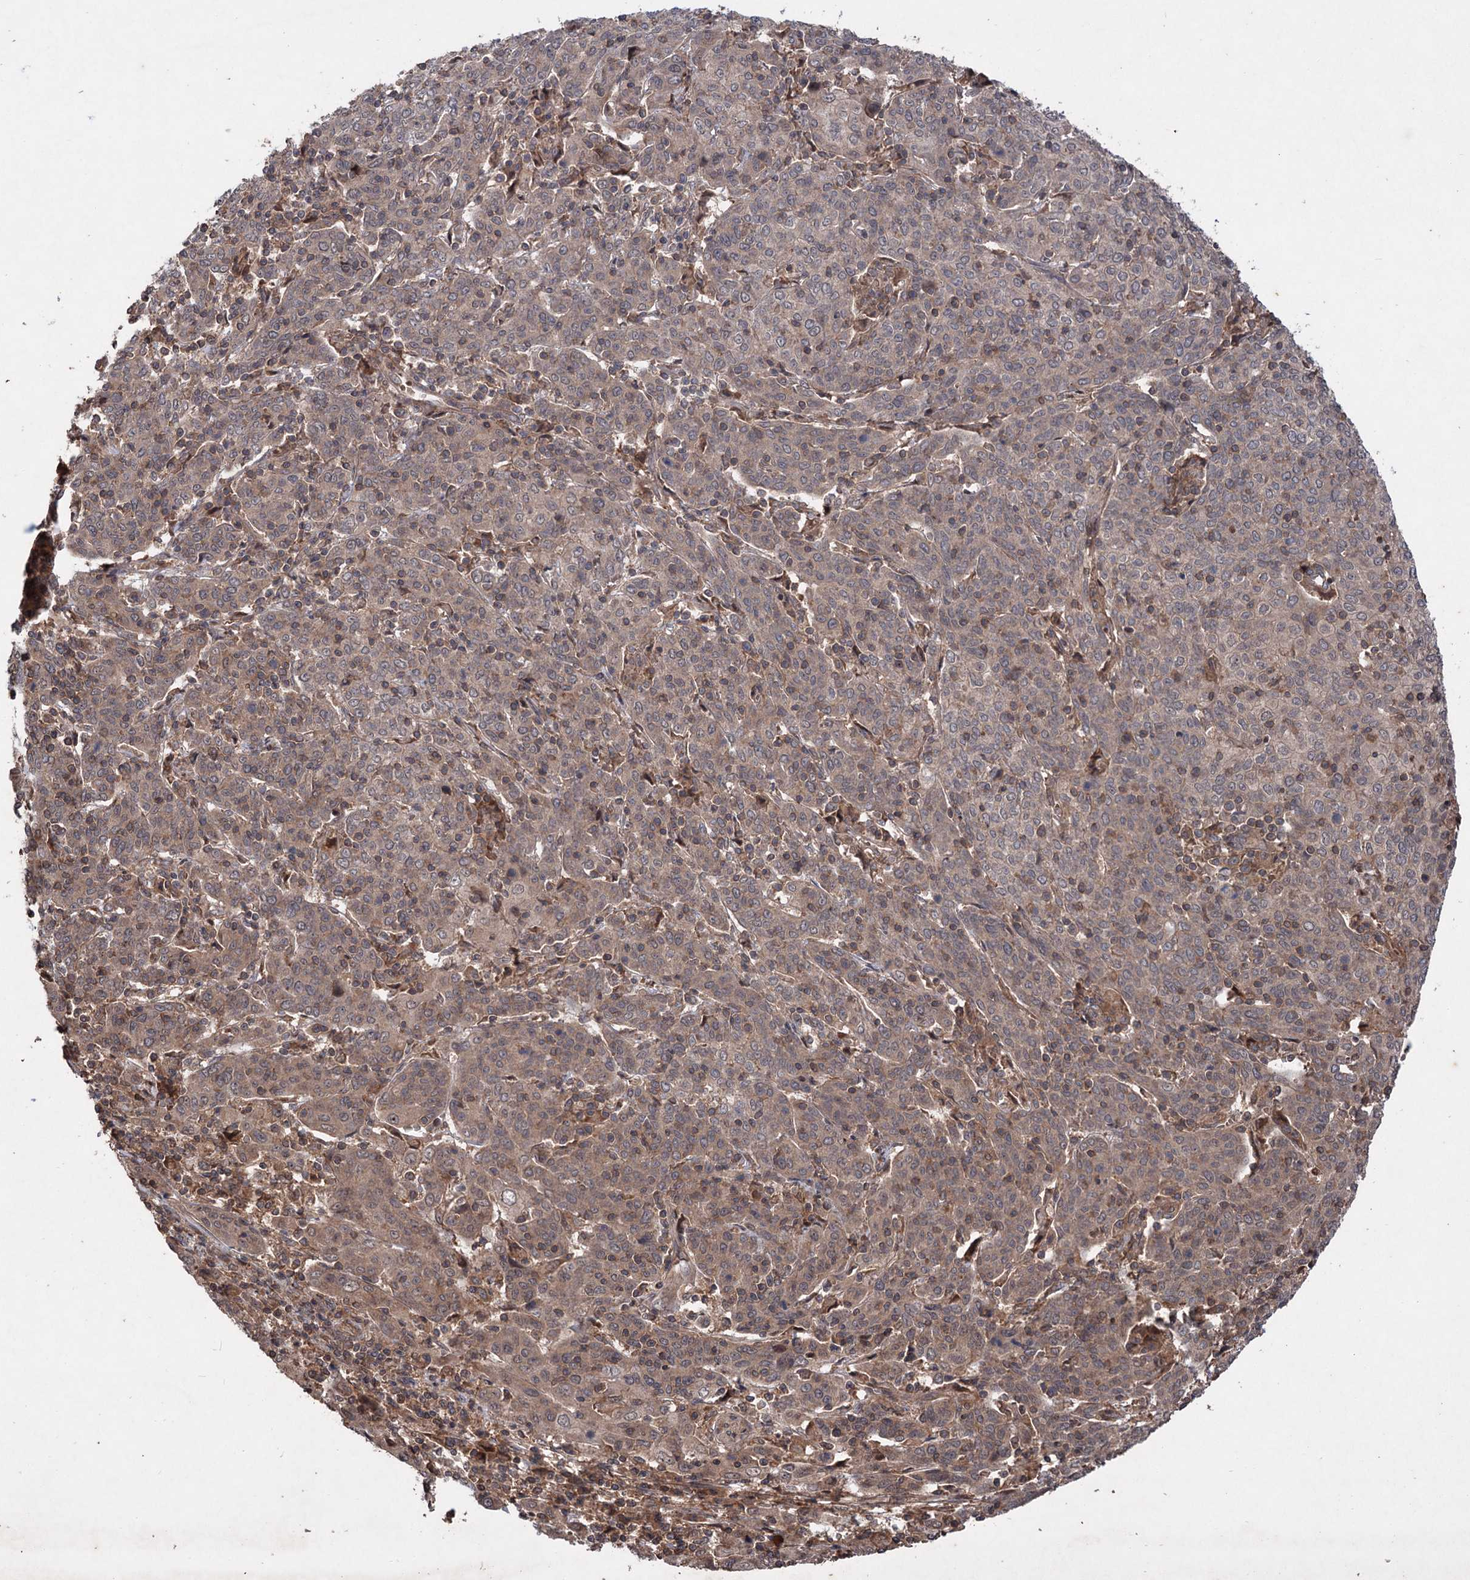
{"staining": {"intensity": "weak", "quantity": ">75%", "location": "cytoplasmic/membranous"}, "tissue": "cervical cancer", "cell_type": "Tumor cells", "image_type": "cancer", "snomed": [{"axis": "morphology", "description": "Squamous cell carcinoma, NOS"}, {"axis": "topography", "description": "Cervix"}], "caption": "Weak cytoplasmic/membranous protein positivity is identified in approximately >75% of tumor cells in squamous cell carcinoma (cervical).", "gene": "ADK", "patient": {"sex": "female", "age": 67}}